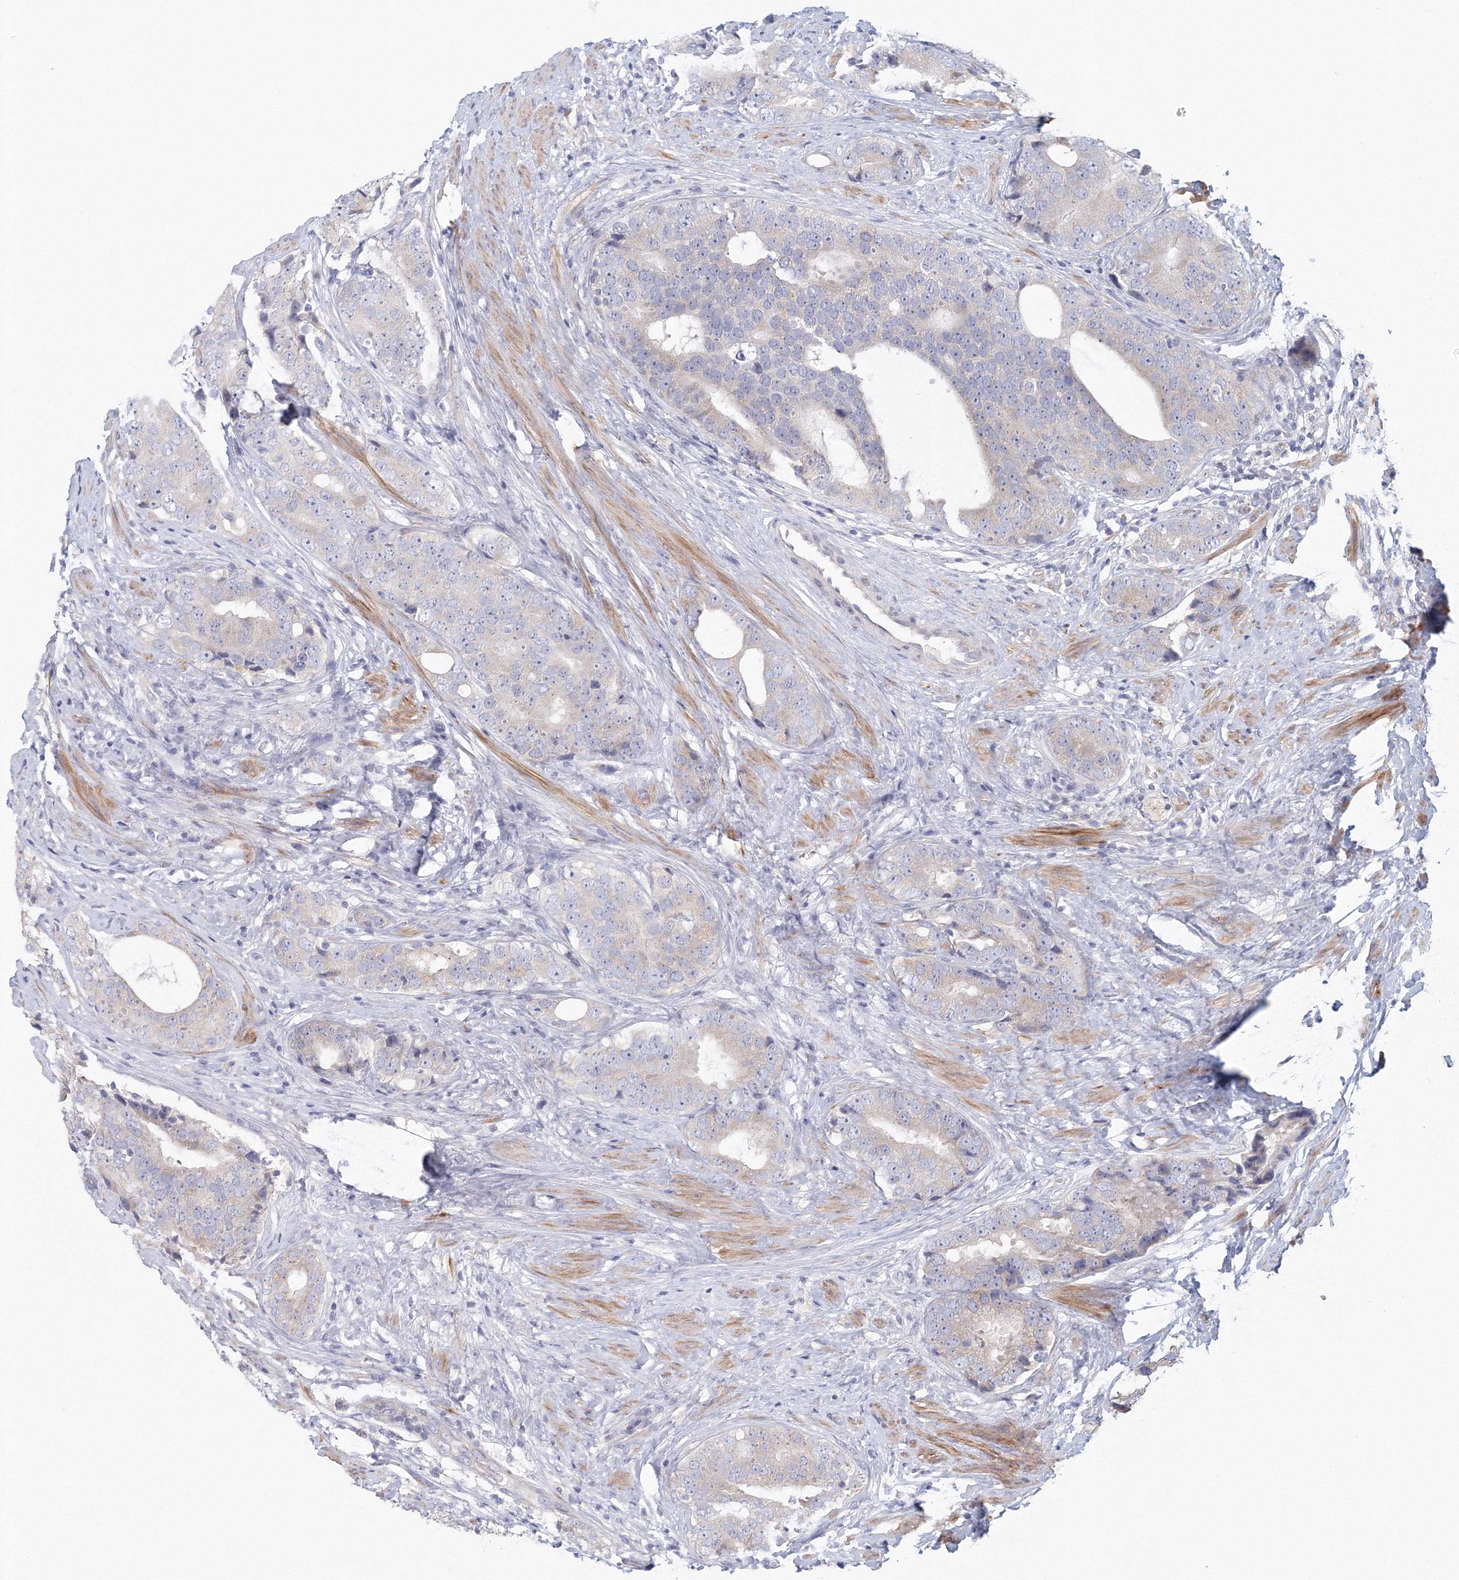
{"staining": {"intensity": "negative", "quantity": "none", "location": "none"}, "tissue": "prostate cancer", "cell_type": "Tumor cells", "image_type": "cancer", "snomed": [{"axis": "morphology", "description": "Adenocarcinoma, Low grade"}, {"axis": "topography", "description": "Prostate"}], "caption": "Immunohistochemistry (IHC) histopathology image of neoplastic tissue: human prostate cancer (adenocarcinoma (low-grade)) stained with DAB (3,3'-diaminobenzidine) exhibits no significant protein expression in tumor cells.", "gene": "TACC2", "patient": {"sex": "male", "age": 88}}